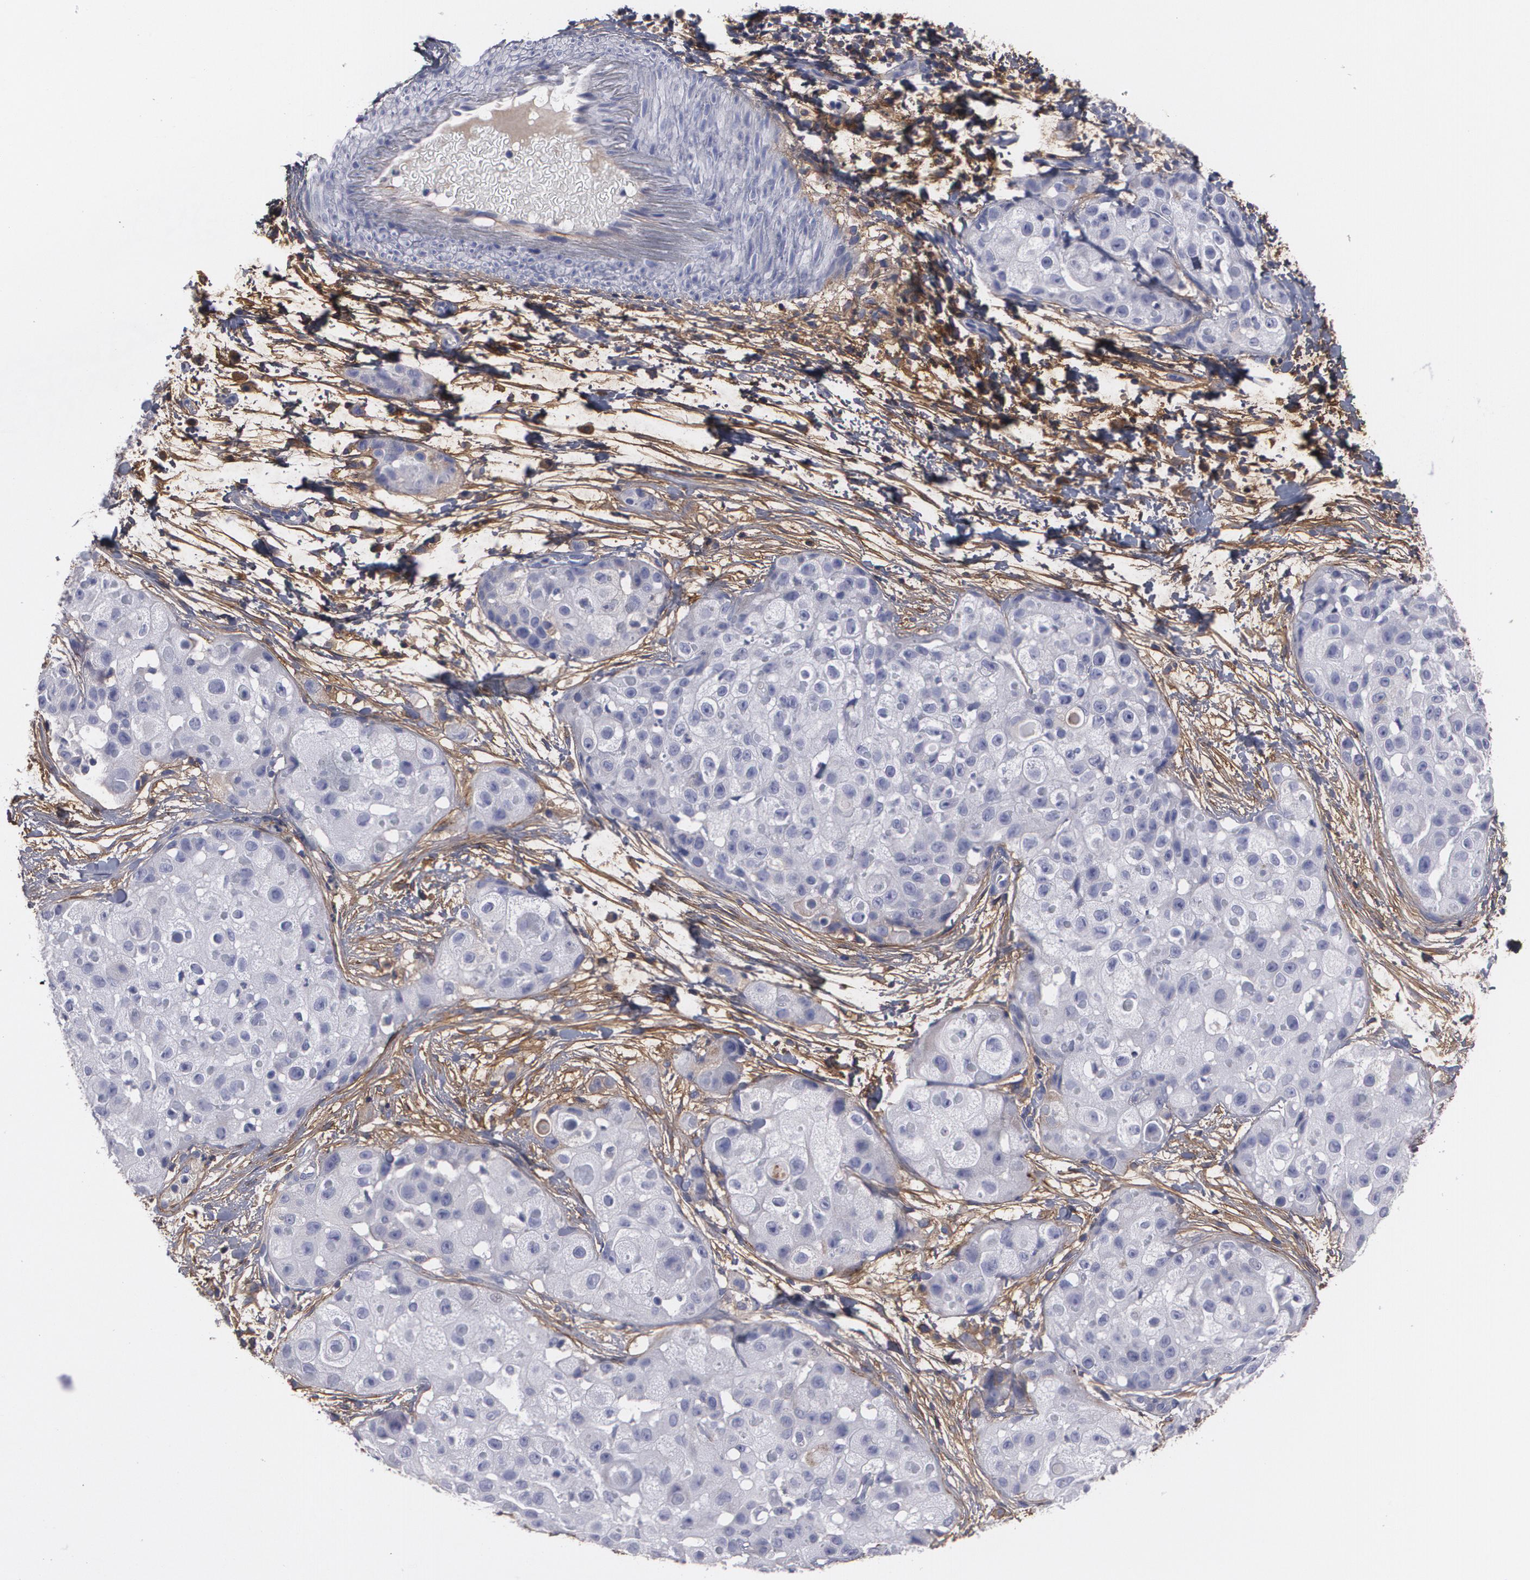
{"staining": {"intensity": "negative", "quantity": "none", "location": "none"}, "tissue": "skin cancer", "cell_type": "Tumor cells", "image_type": "cancer", "snomed": [{"axis": "morphology", "description": "Squamous cell carcinoma, NOS"}, {"axis": "topography", "description": "Skin"}], "caption": "Immunohistochemical staining of human squamous cell carcinoma (skin) exhibits no significant positivity in tumor cells.", "gene": "FBLN1", "patient": {"sex": "female", "age": 57}}